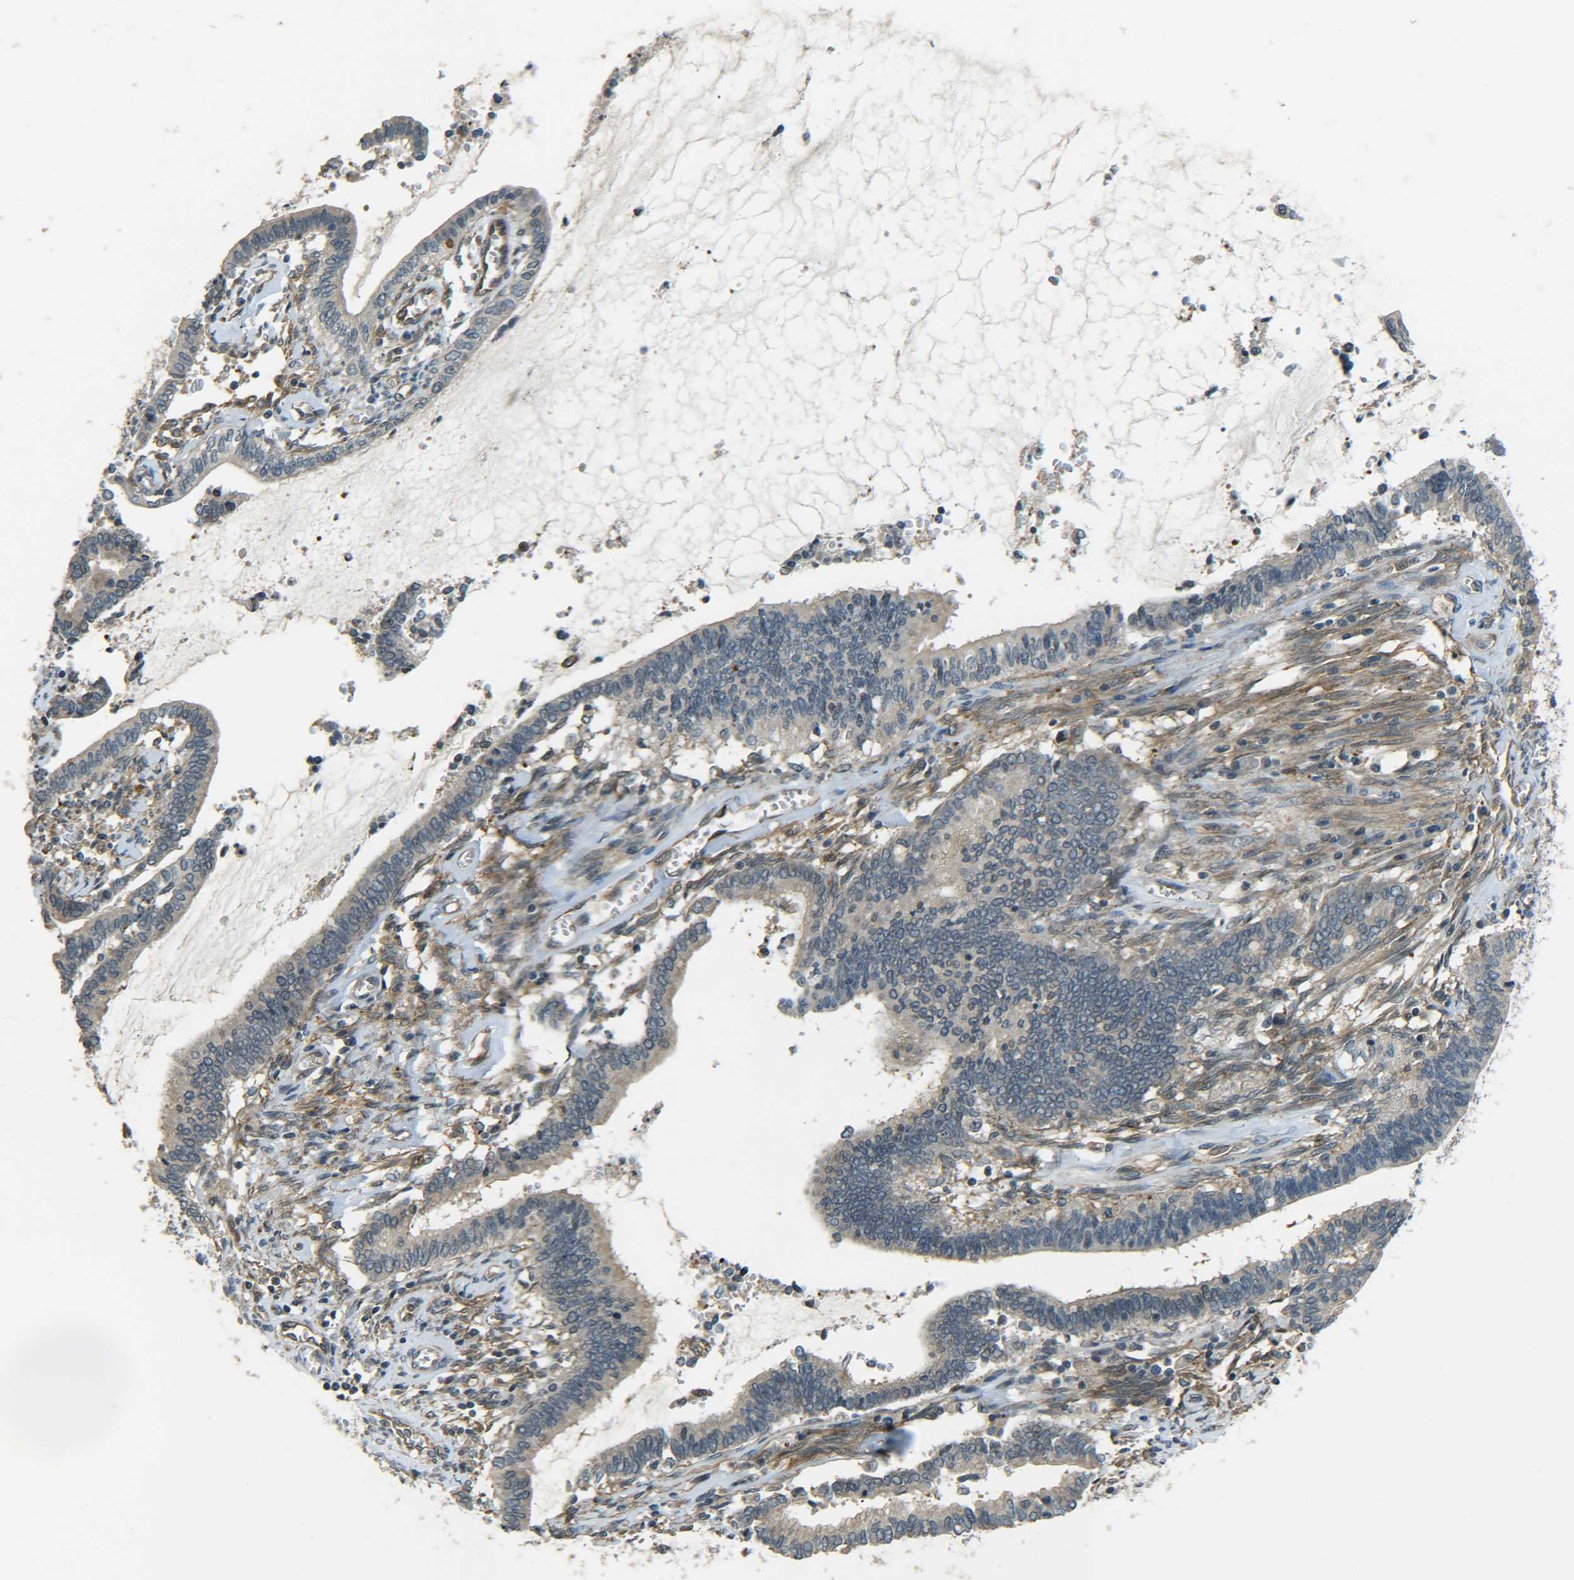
{"staining": {"intensity": "weak", "quantity": "<25%", "location": "cytoplasmic/membranous"}, "tissue": "cervical cancer", "cell_type": "Tumor cells", "image_type": "cancer", "snomed": [{"axis": "morphology", "description": "Adenocarcinoma, NOS"}, {"axis": "topography", "description": "Cervix"}], "caption": "A high-resolution micrograph shows IHC staining of cervical adenocarcinoma, which demonstrates no significant expression in tumor cells.", "gene": "DAB2", "patient": {"sex": "female", "age": 44}}